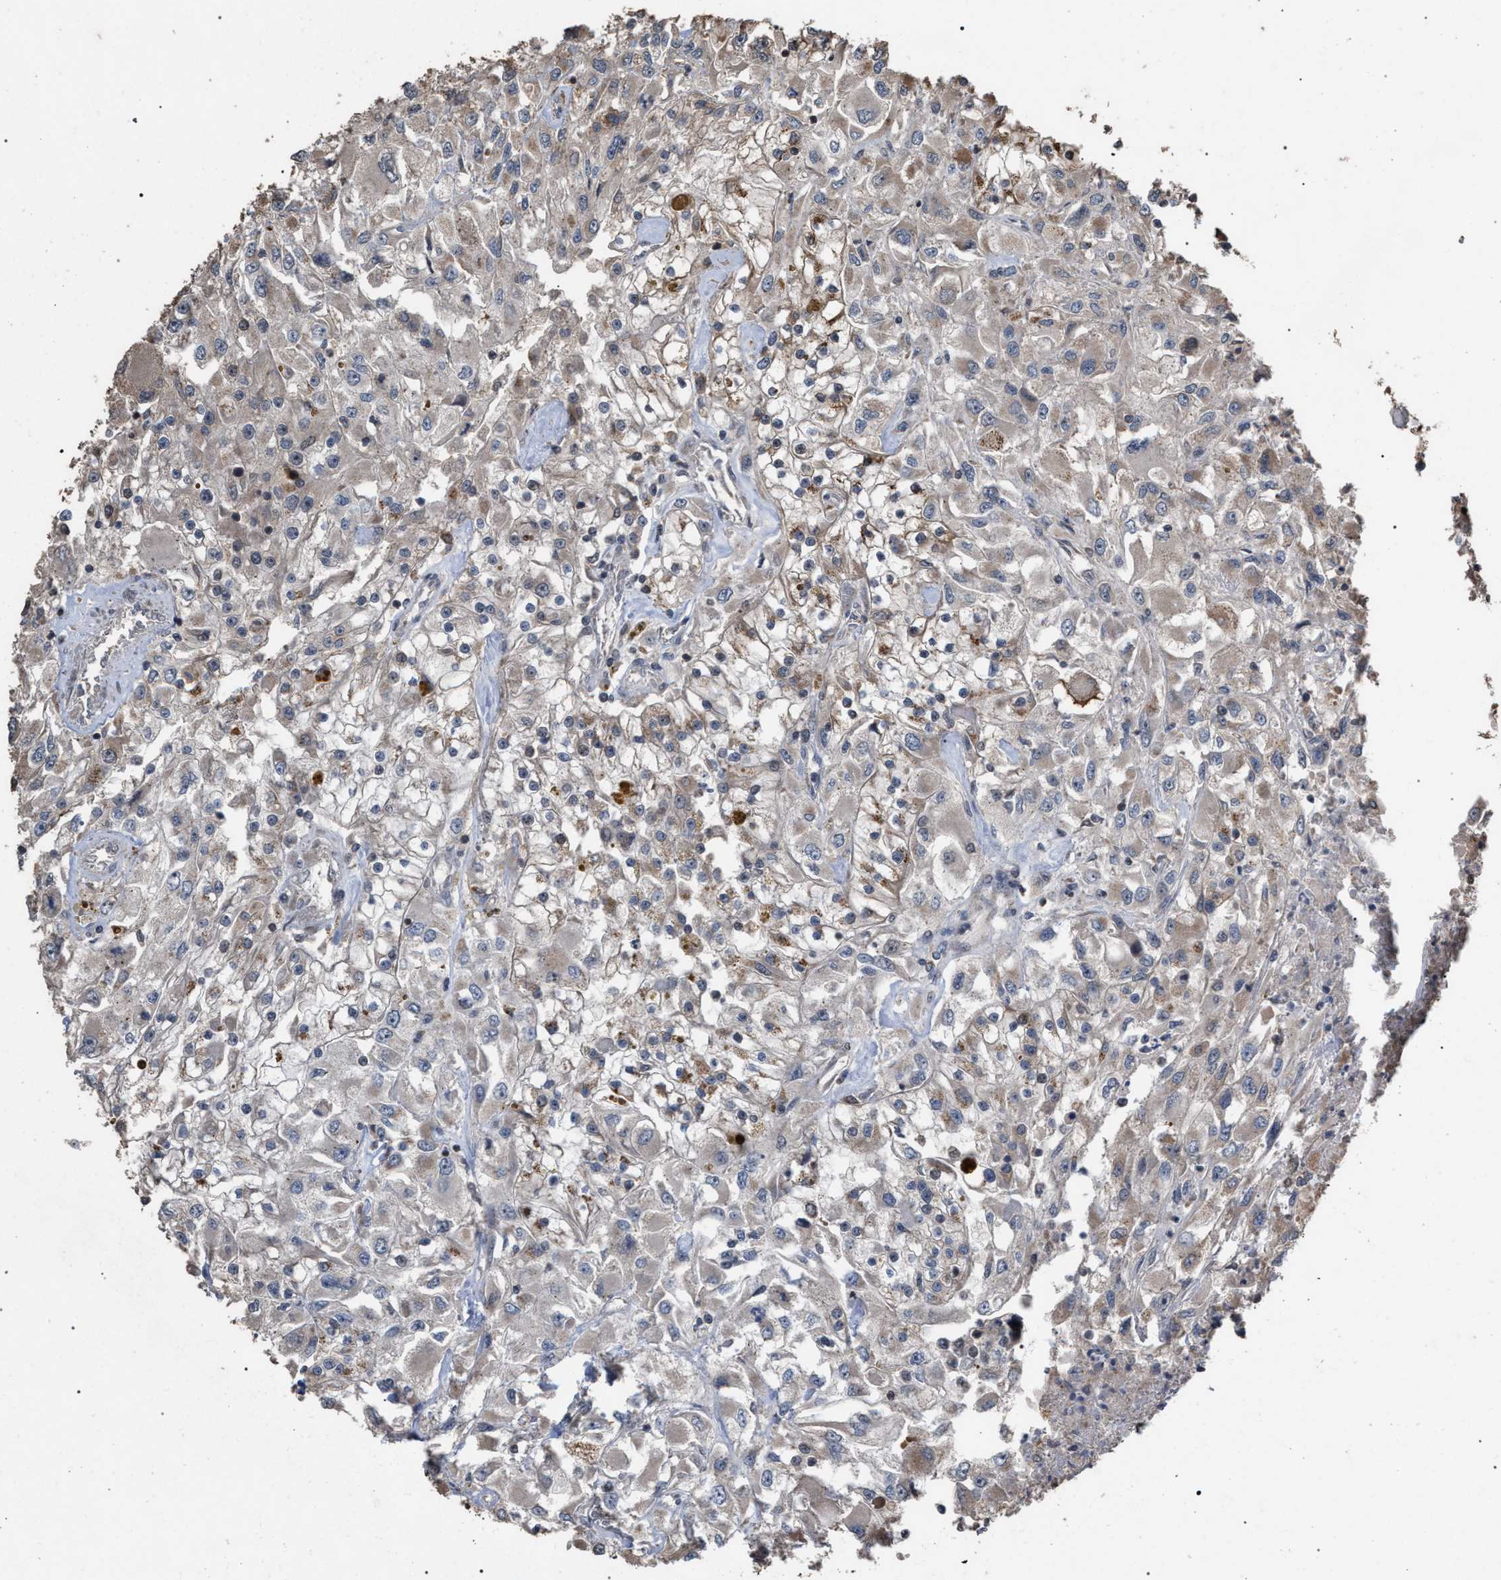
{"staining": {"intensity": "weak", "quantity": "<25%", "location": "cytoplasmic/membranous"}, "tissue": "renal cancer", "cell_type": "Tumor cells", "image_type": "cancer", "snomed": [{"axis": "morphology", "description": "Adenocarcinoma, NOS"}, {"axis": "topography", "description": "Kidney"}], "caption": "IHC image of neoplastic tissue: human renal cancer (adenocarcinoma) stained with DAB (3,3'-diaminobenzidine) exhibits no significant protein positivity in tumor cells.", "gene": "NAA35", "patient": {"sex": "female", "age": 52}}